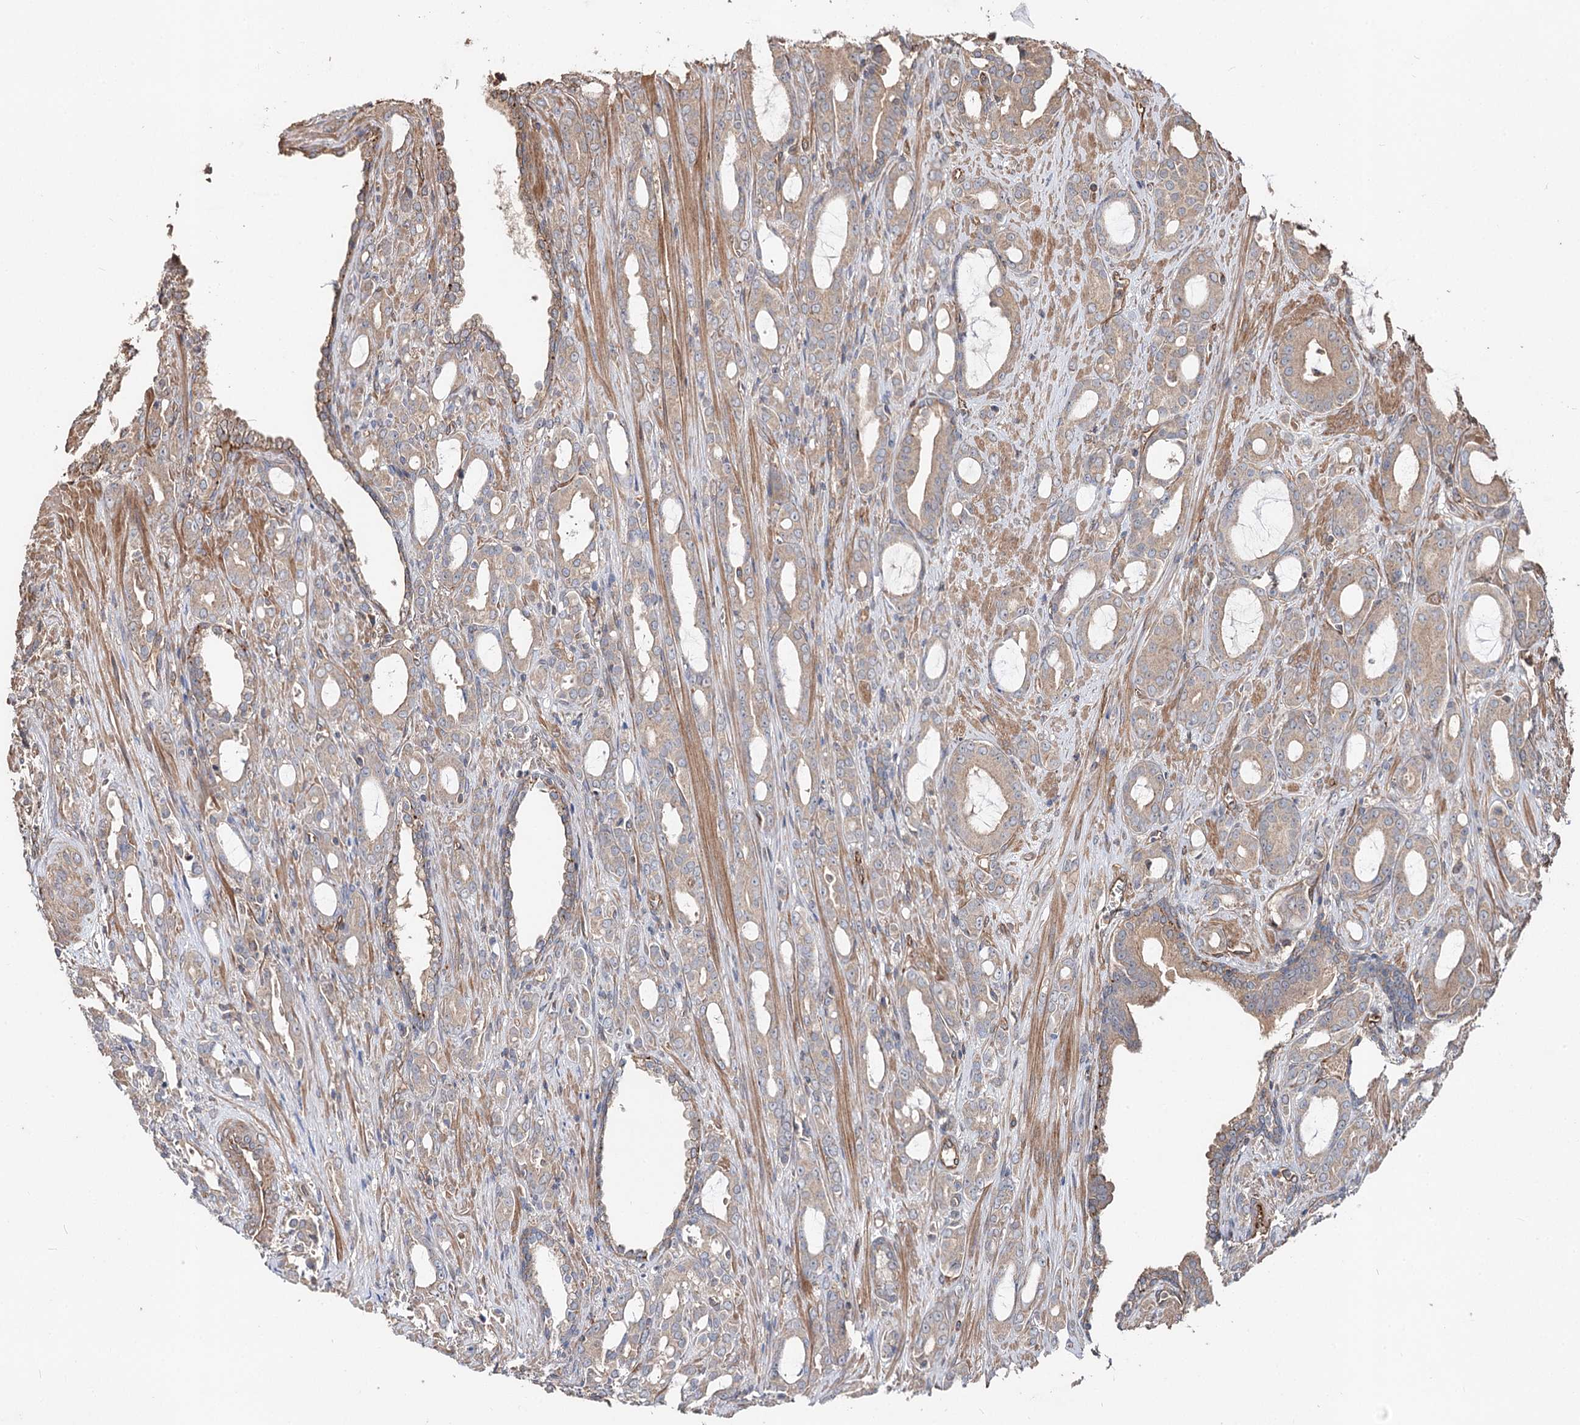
{"staining": {"intensity": "weak", "quantity": "25%-75%", "location": "cytoplasmic/membranous"}, "tissue": "prostate cancer", "cell_type": "Tumor cells", "image_type": "cancer", "snomed": [{"axis": "morphology", "description": "Adenocarcinoma, High grade"}, {"axis": "topography", "description": "Prostate"}], "caption": "The image demonstrates a brown stain indicating the presence of a protein in the cytoplasmic/membranous of tumor cells in prostate cancer (high-grade adenocarcinoma). (DAB IHC with brightfield microscopy, high magnification).", "gene": "SPART", "patient": {"sex": "male", "age": 72}}